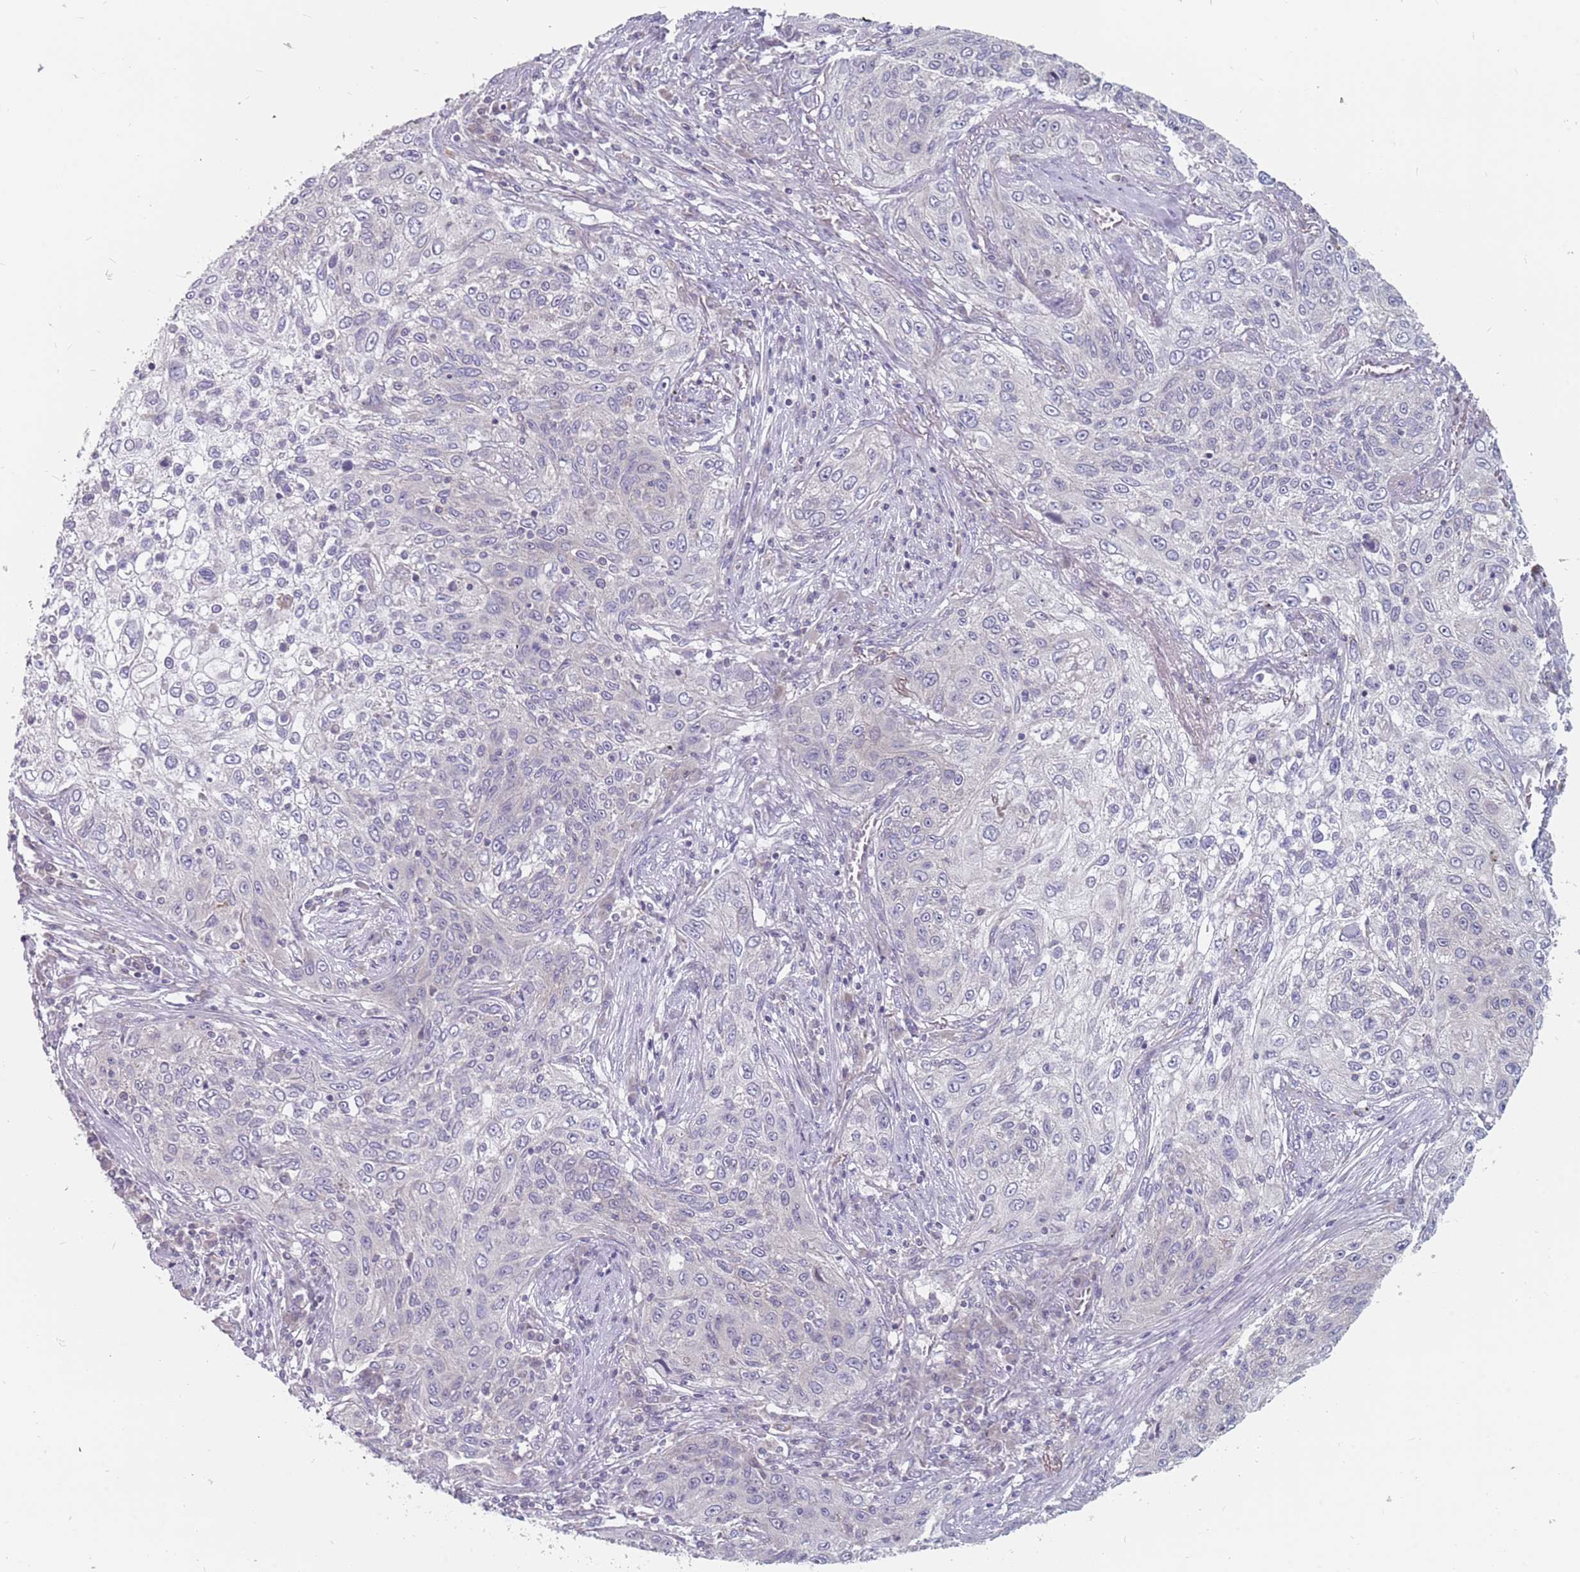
{"staining": {"intensity": "negative", "quantity": "none", "location": "none"}, "tissue": "lung cancer", "cell_type": "Tumor cells", "image_type": "cancer", "snomed": [{"axis": "morphology", "description": "Squamous cell carcinoma, NOS"}, {"axis": "topography", "description": "Lung"}], "caption": "Immunohistochemistry image of neoplastic tissue: squamous cell carcinoma (lung) stained with DAB (3,3'-diaminobenzidine) demonstrates no significant protein expression in tumor cells.", "gene": "CMTR2", "patient": {"sex": "female", "age": 69}}